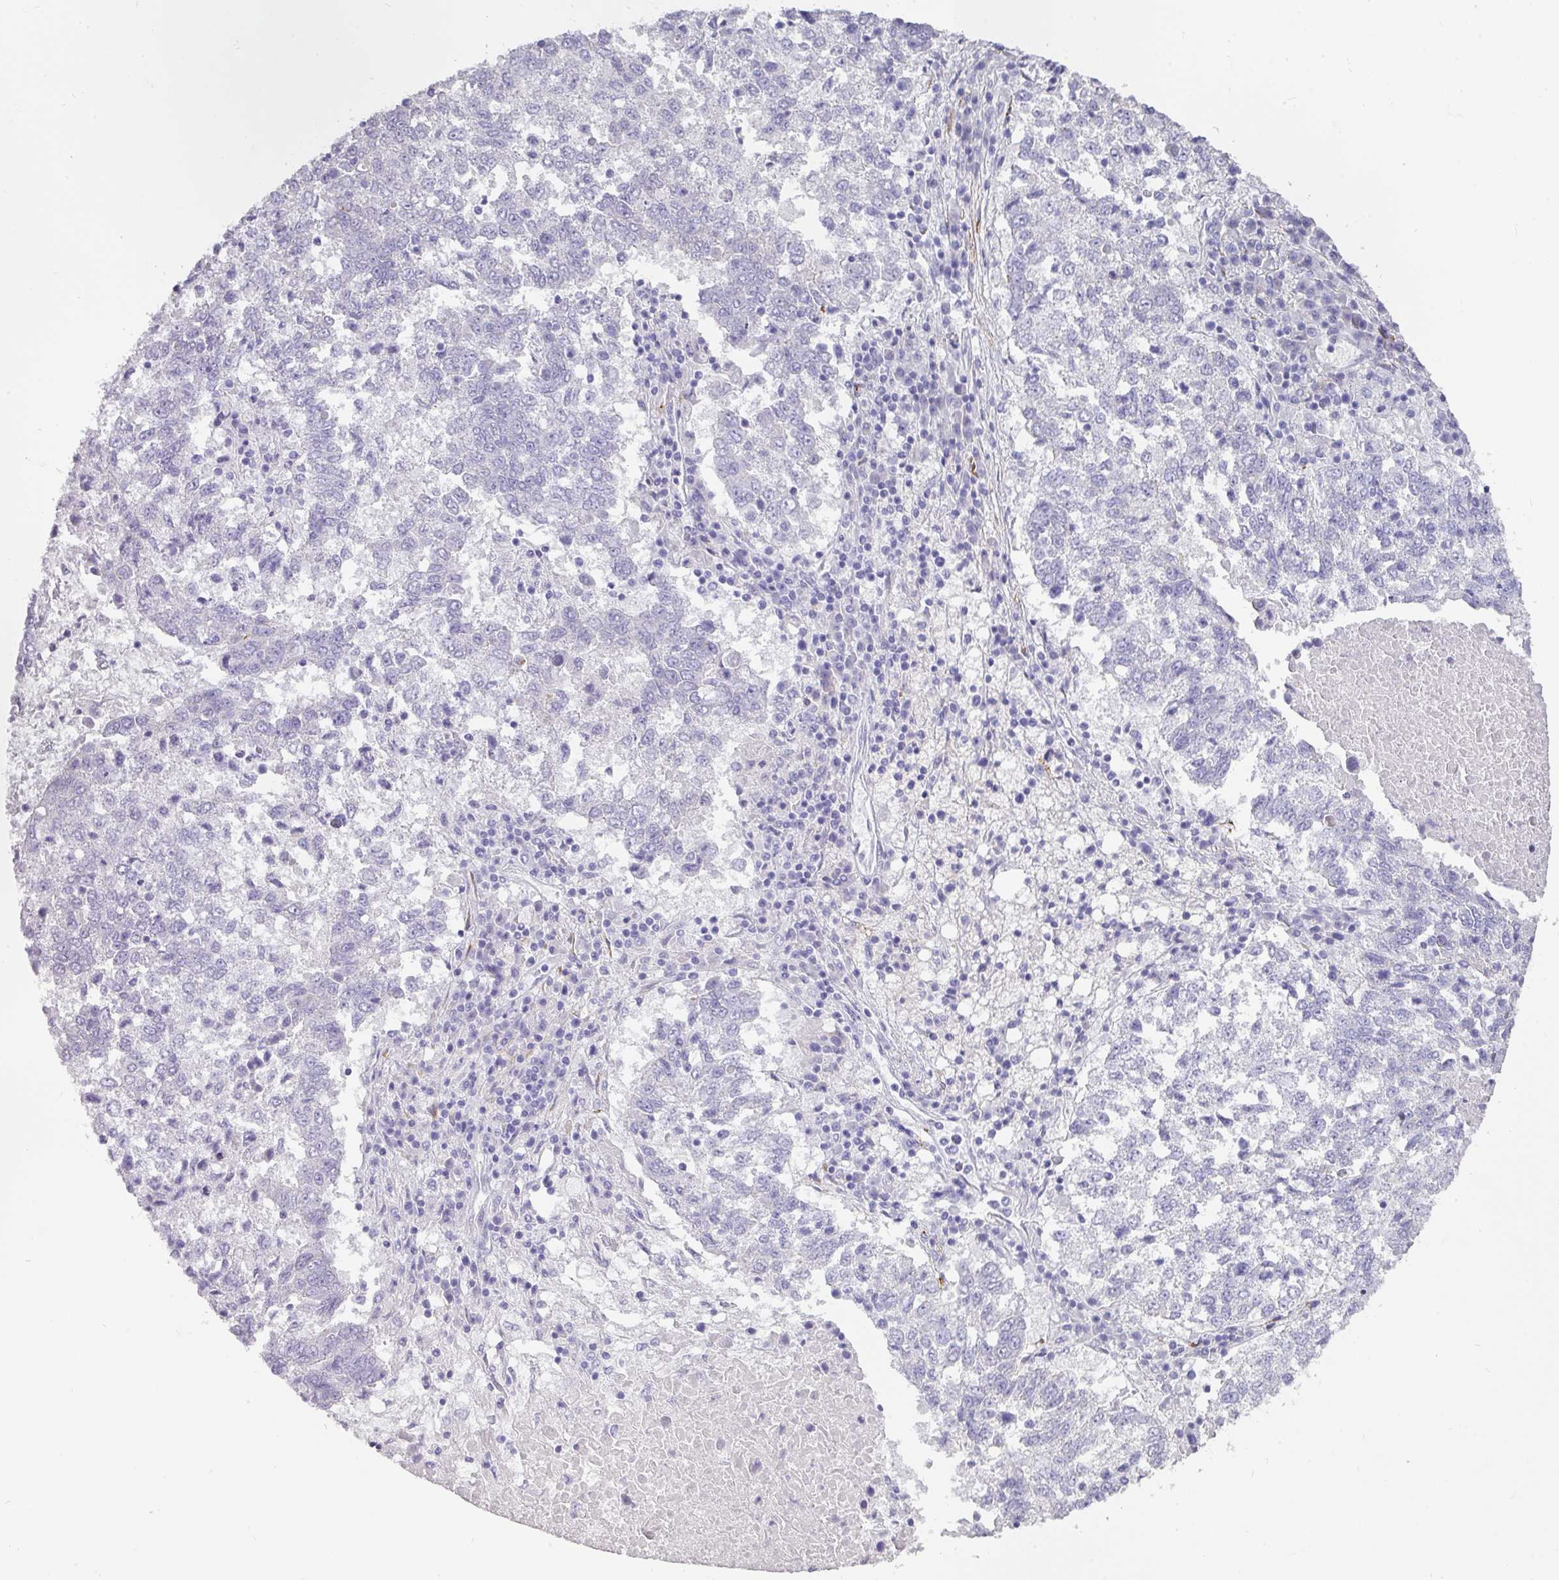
{"staining": {"intensity": "negative", "quantity": "none", "location": "none"}, "tissue": "lung cancer", "cell_type": "Tumor cells", "image_type": "cancer", "snomed": [{"axis": "morphology", "description": "Squamous cell carcinoma, NOS"}, {"axis": "topography", "description": "Lung"}], "caption": "The histopathology image exhibits no staining of tumor cells in squamous cell carcinoma (lung).", "gene": "ANKRD29", "patient": {"sex": "male", "age": 73}}